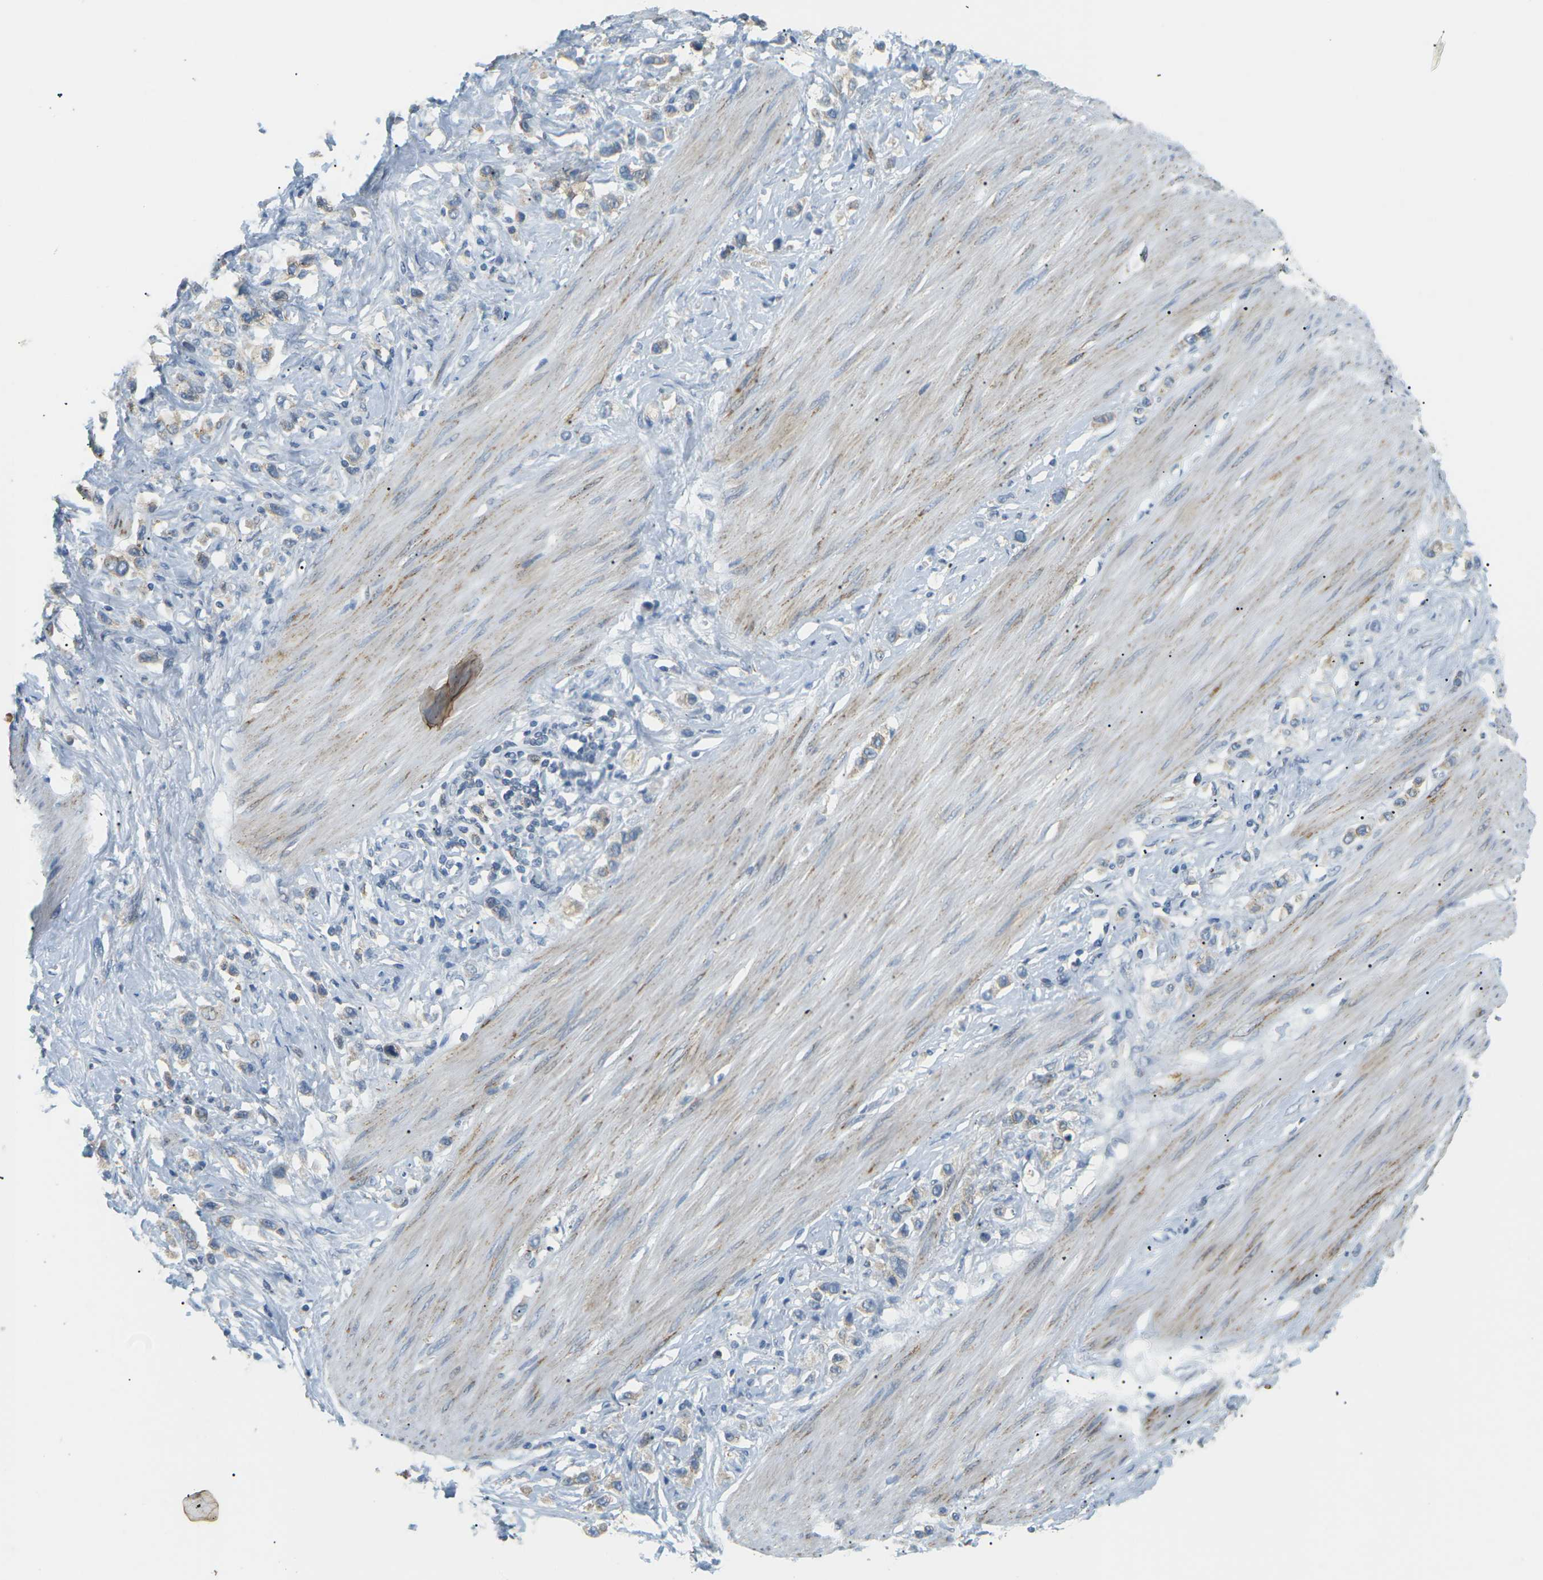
{"staining": {"intensity": "weak", "quantity": "<25%", "location": "cytoplasmic/membranous"}, "tissue": "stomach cancer", "cell_type": "Tumor cells", "image_type": "cancer", "snomed": [{"axis": "morphology", "description": "Adenocarcinoma, NOS"}, {"axis": "topography", "description": "Stomach"}], "caption": "Immunohistochemistry photomicrograph of neoplastic tissue: stomach cancer stained with DAB (3,3'-diaminobenzidine) shows no significant protein expression in tumor cells.", "gene": "CD300E", "patient": {"sex": "female", "age": 65}}